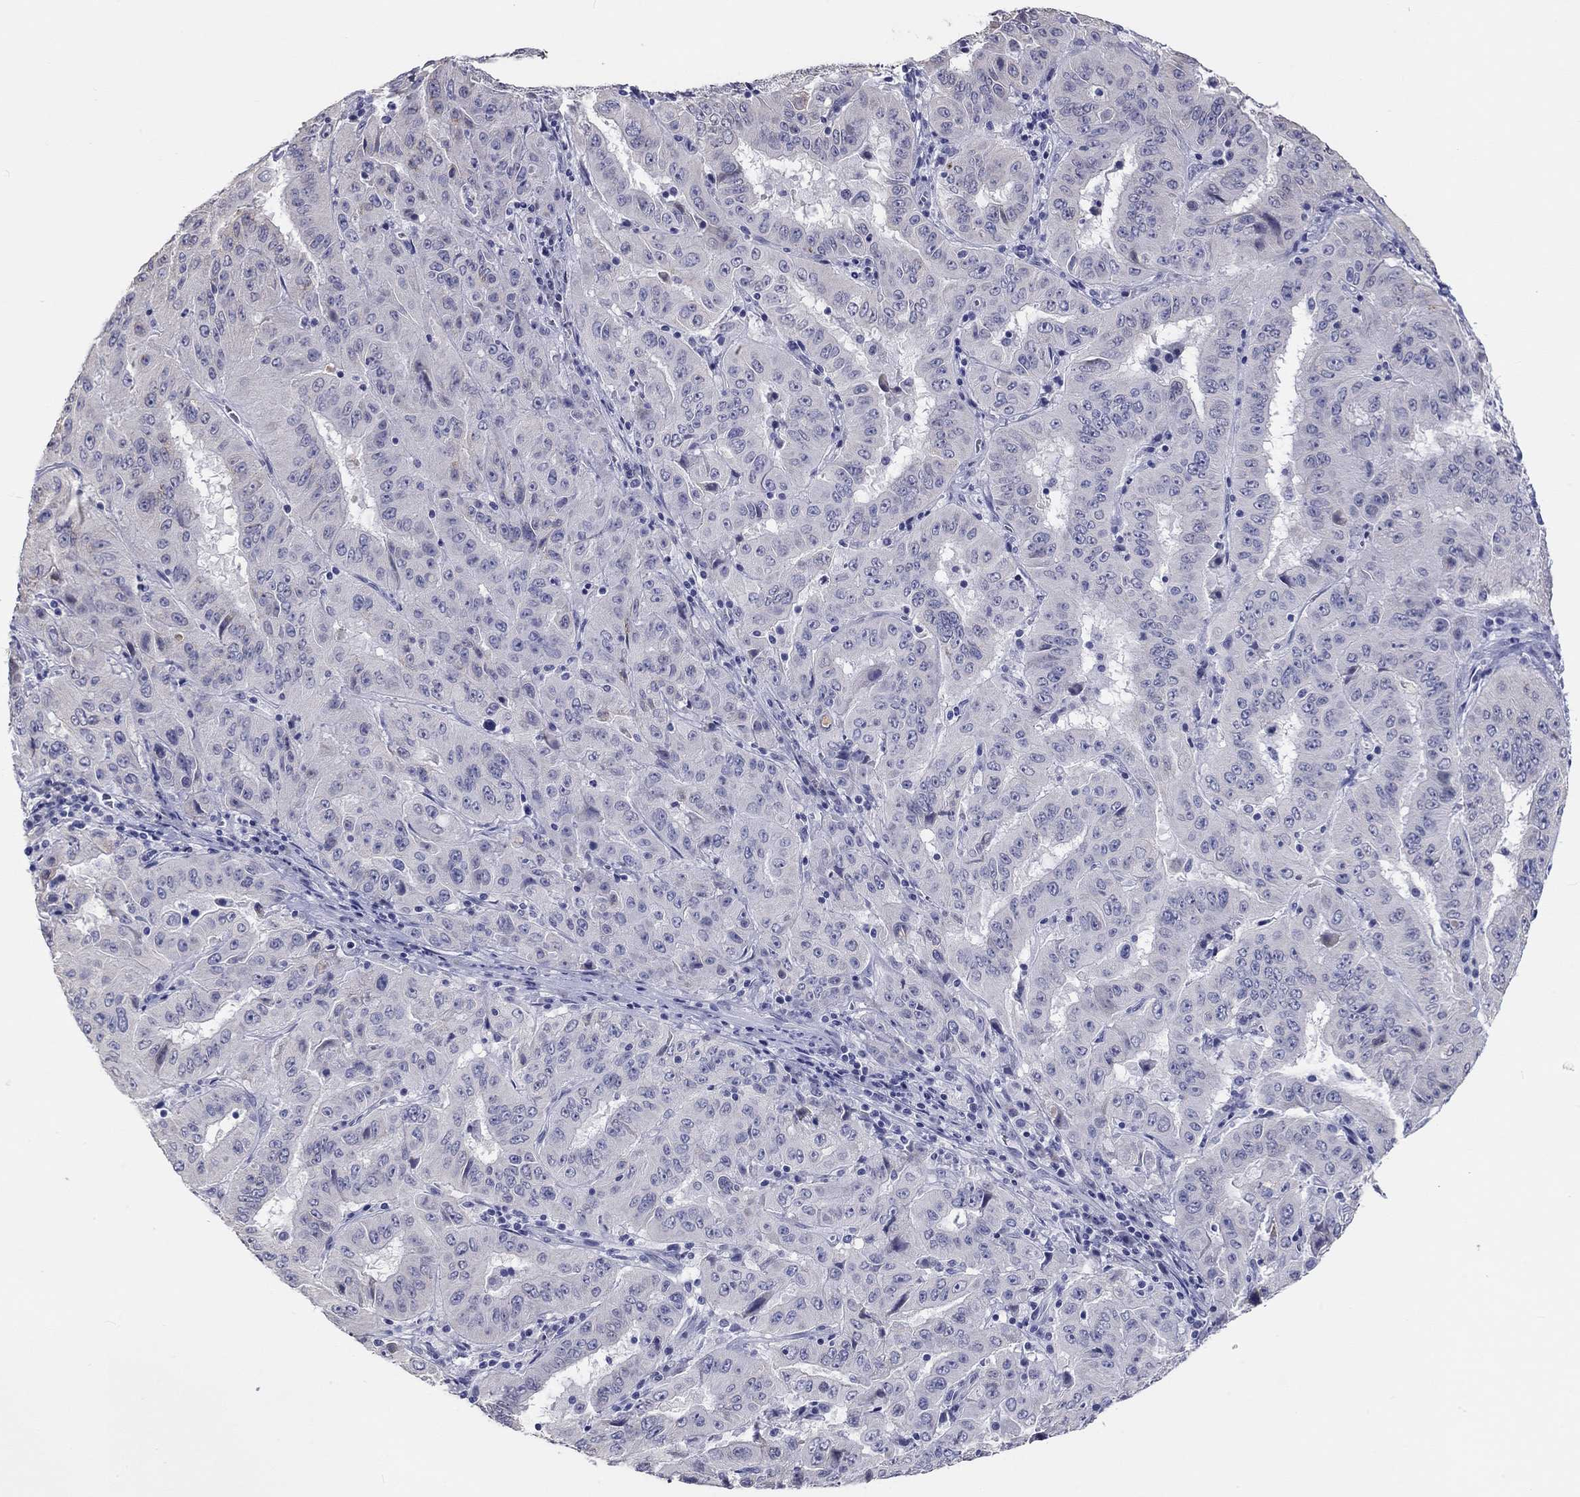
{"staining": {"intensity": "negative", "quantity": "none", "location": "none"}, "tissue": "pancreatic cancer", "cell_type": "Tumor cells", "image_type": "cancer", "snomed": [{"axis": "morphology", "description": "Adenocarcinoma, NOS"}, {"axis": "topography", "description": "Pancreas"}], "caption": "The immunohistochemistry (IHC) image has no significant staining in tumor cells of pancreatic adenocarcinoma tissue.", "gene": "LRRC4C", "patient": {"sex": "male", "age": 63}}